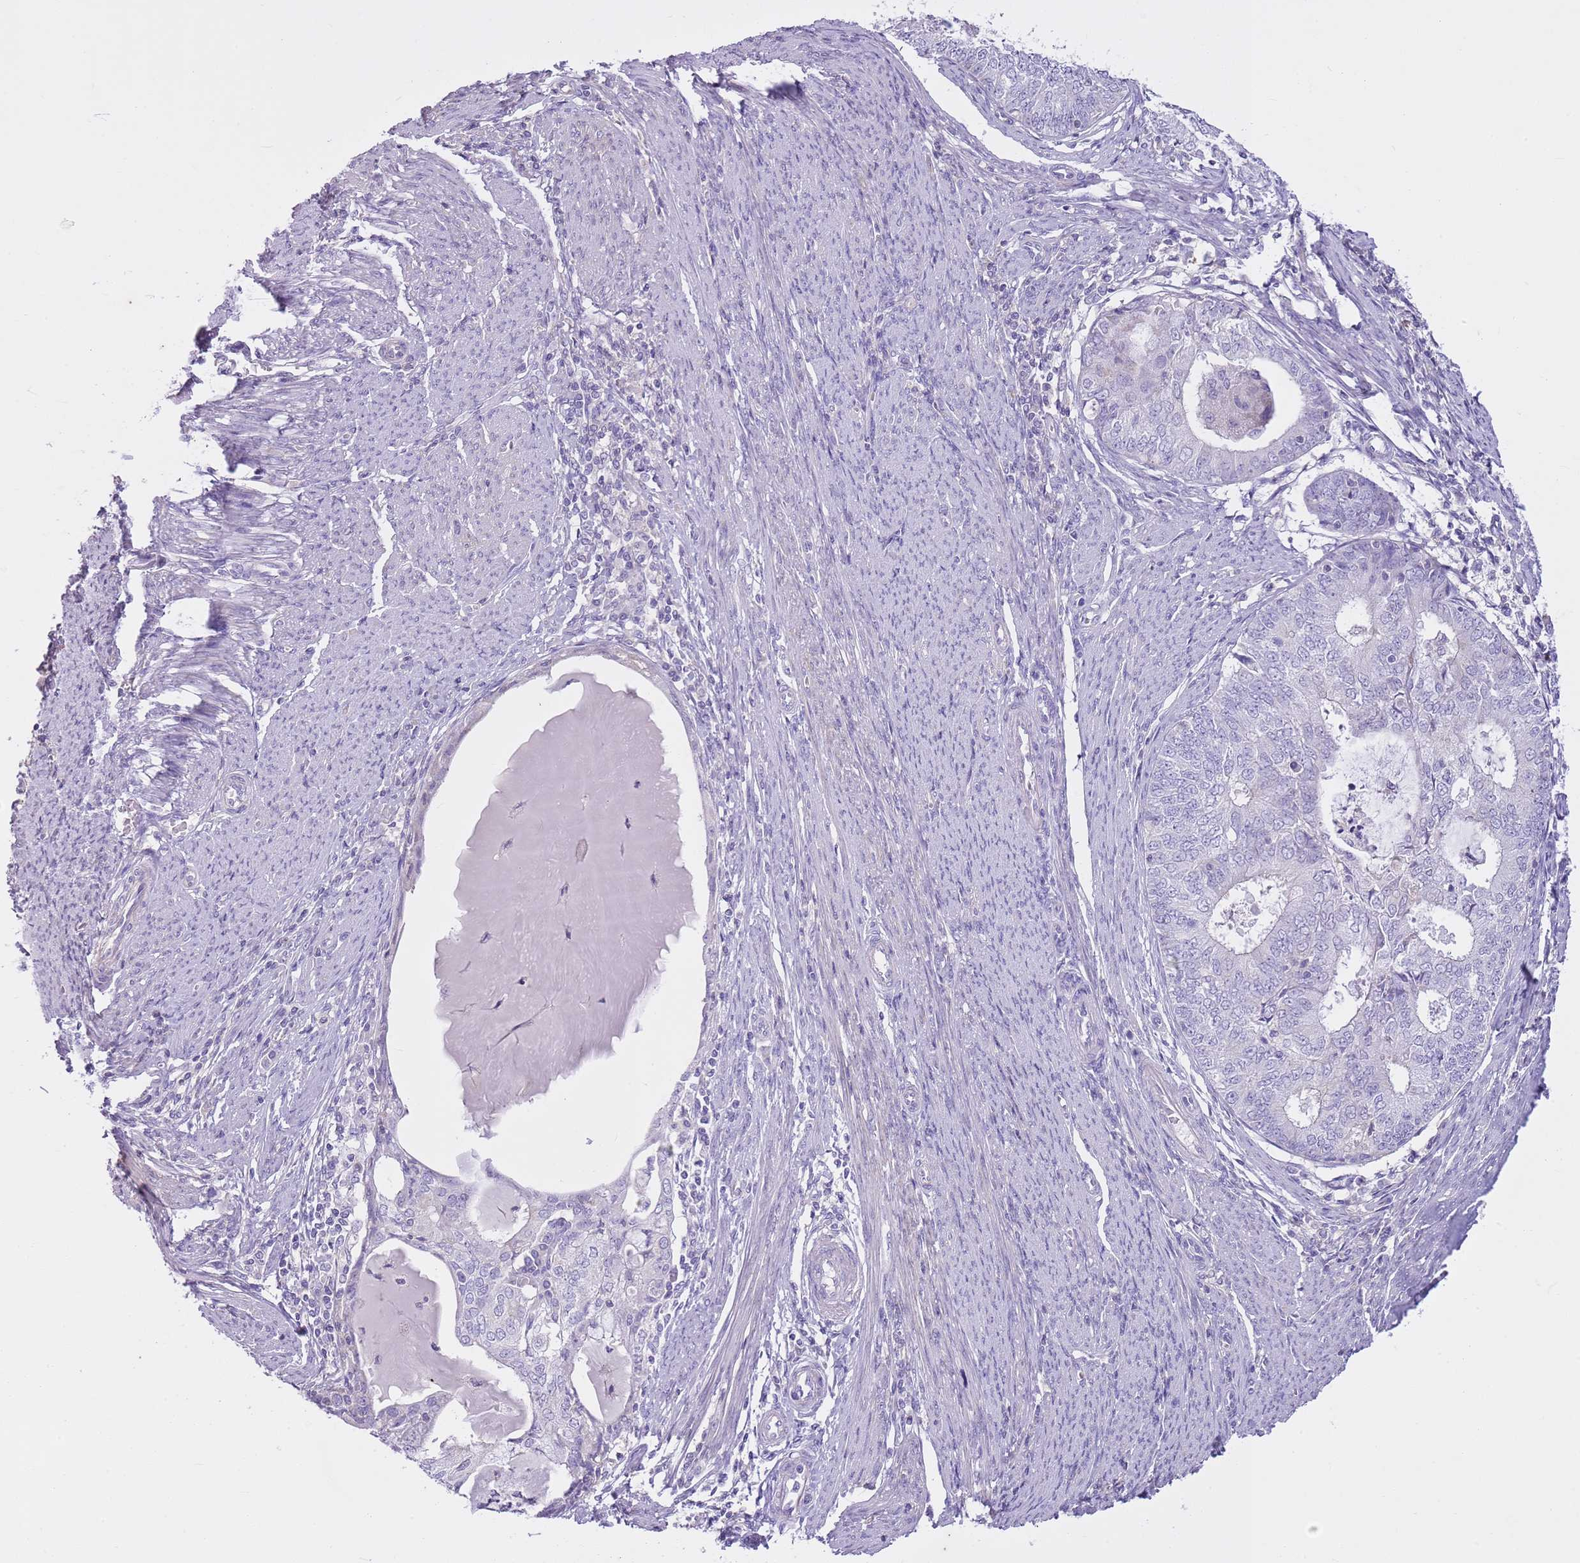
{"staining": {"intensity": "negative", "quantity": "none", "location": "none"}, "tissue": "endometrial cancer", "cell_type": "Tumor cells", "image_type": "cancer", "snomed": [{"axis": "morphology", "description": "Adenocarcinoma, NOS"}, {"axis": "topography", "description": "Endometrium"}], "caption": "This is a micrograph of IHC staining of adenocarcinoma (endometrial), which shows no positivity in tumor cells.", "gene": "CNPPD1", "patient": {"sex": "female", "age": 57}}